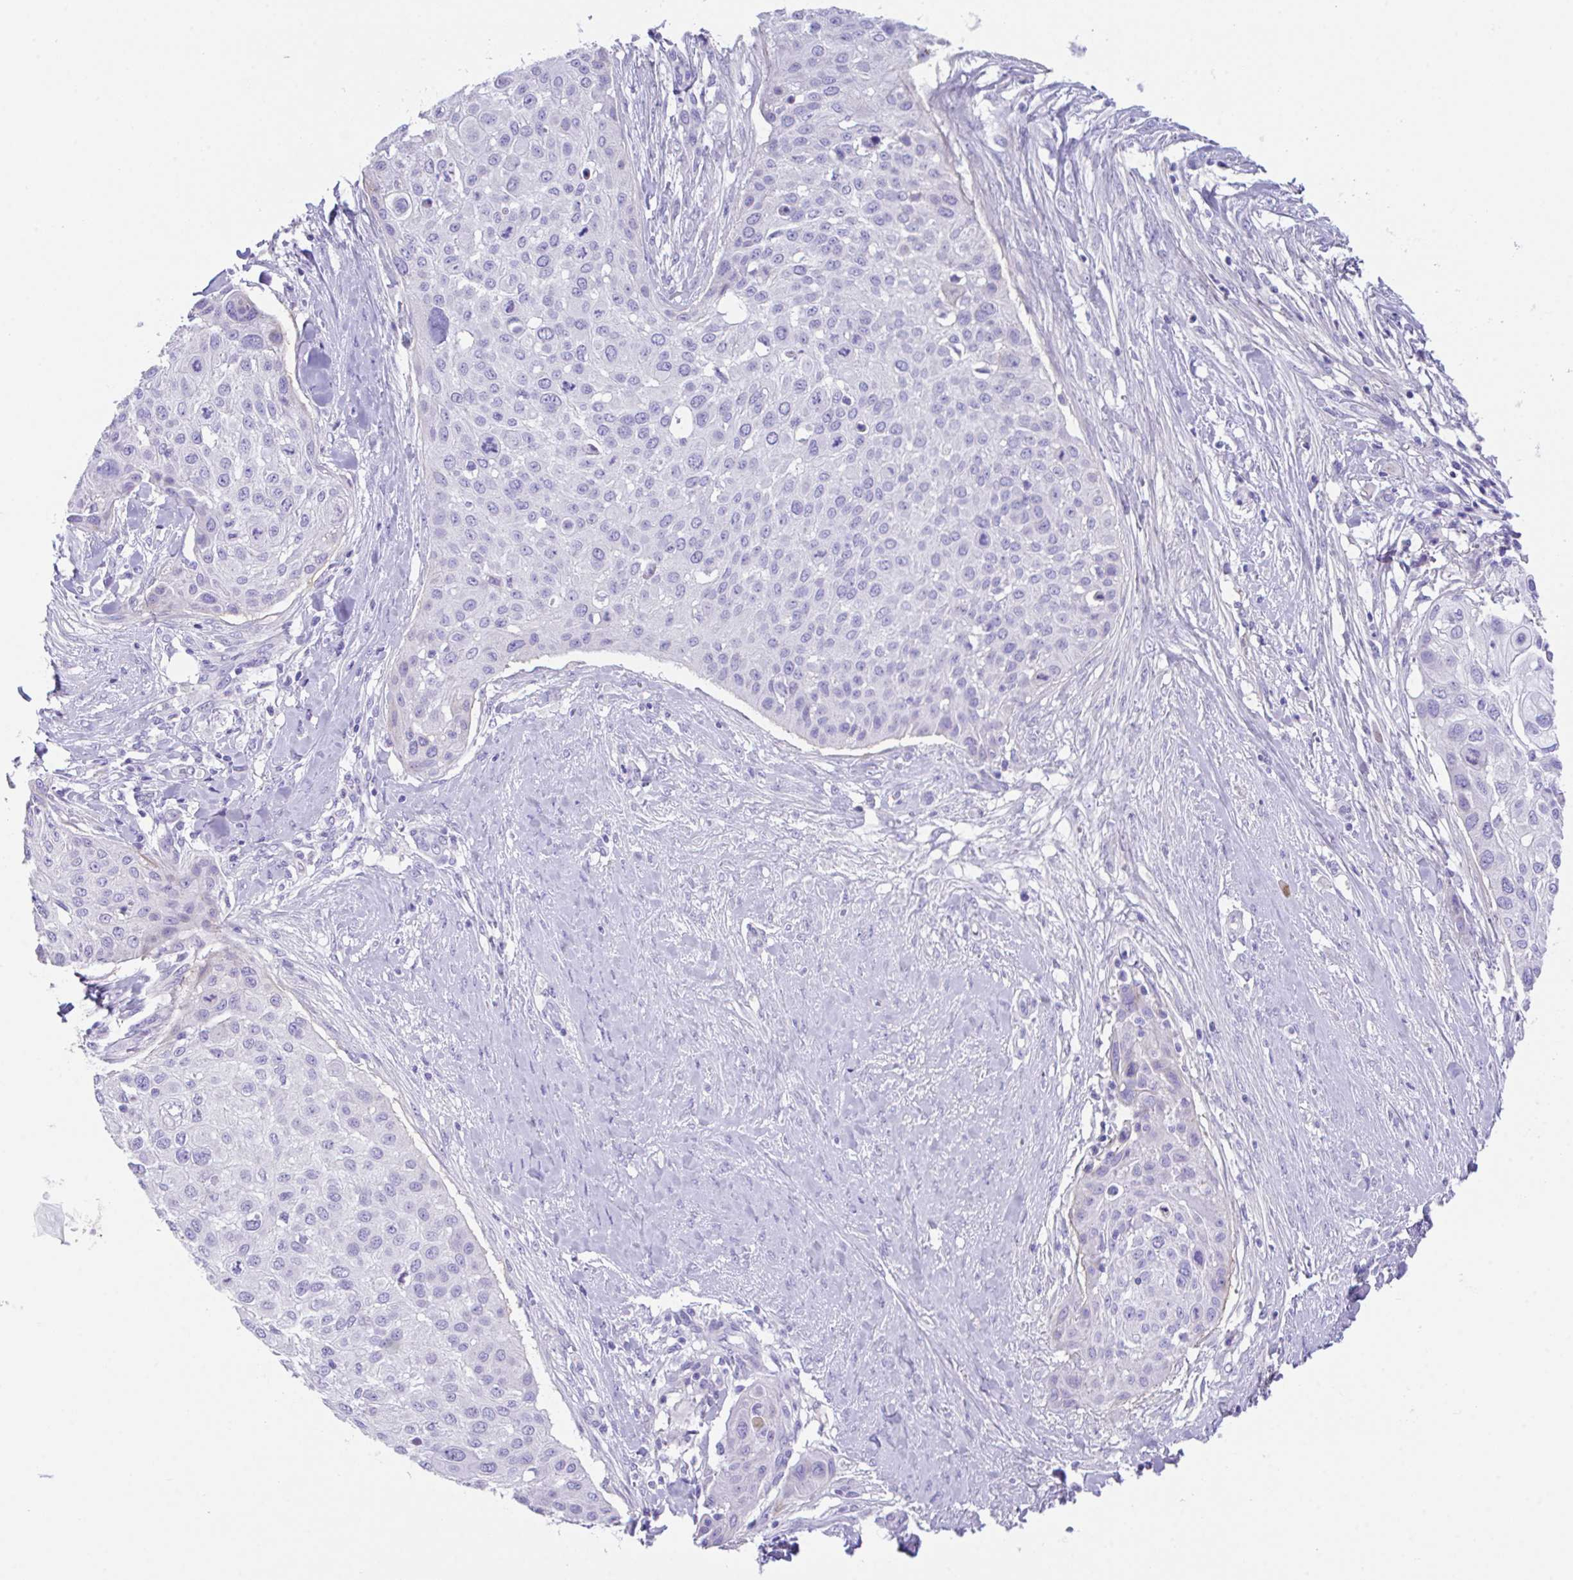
{"staining": {"intensity": "negative", "quantity": "none", "location": "none"}, "tissue": "skin cancer", "cell_type": "Tumor cells", "image_type": "cancer", "snomed": [{"axis": "morphology", "description": "Squamous cell carcinoma, NOS"}, {"axis": "topography", "description": "Skin"}], "caption": "DAB immunohistochemical staining of human skin cancer displays no significant staining in tumor cells.", "gene": "SLC16A6", "patient": {"sex": "female", "age": 87}}